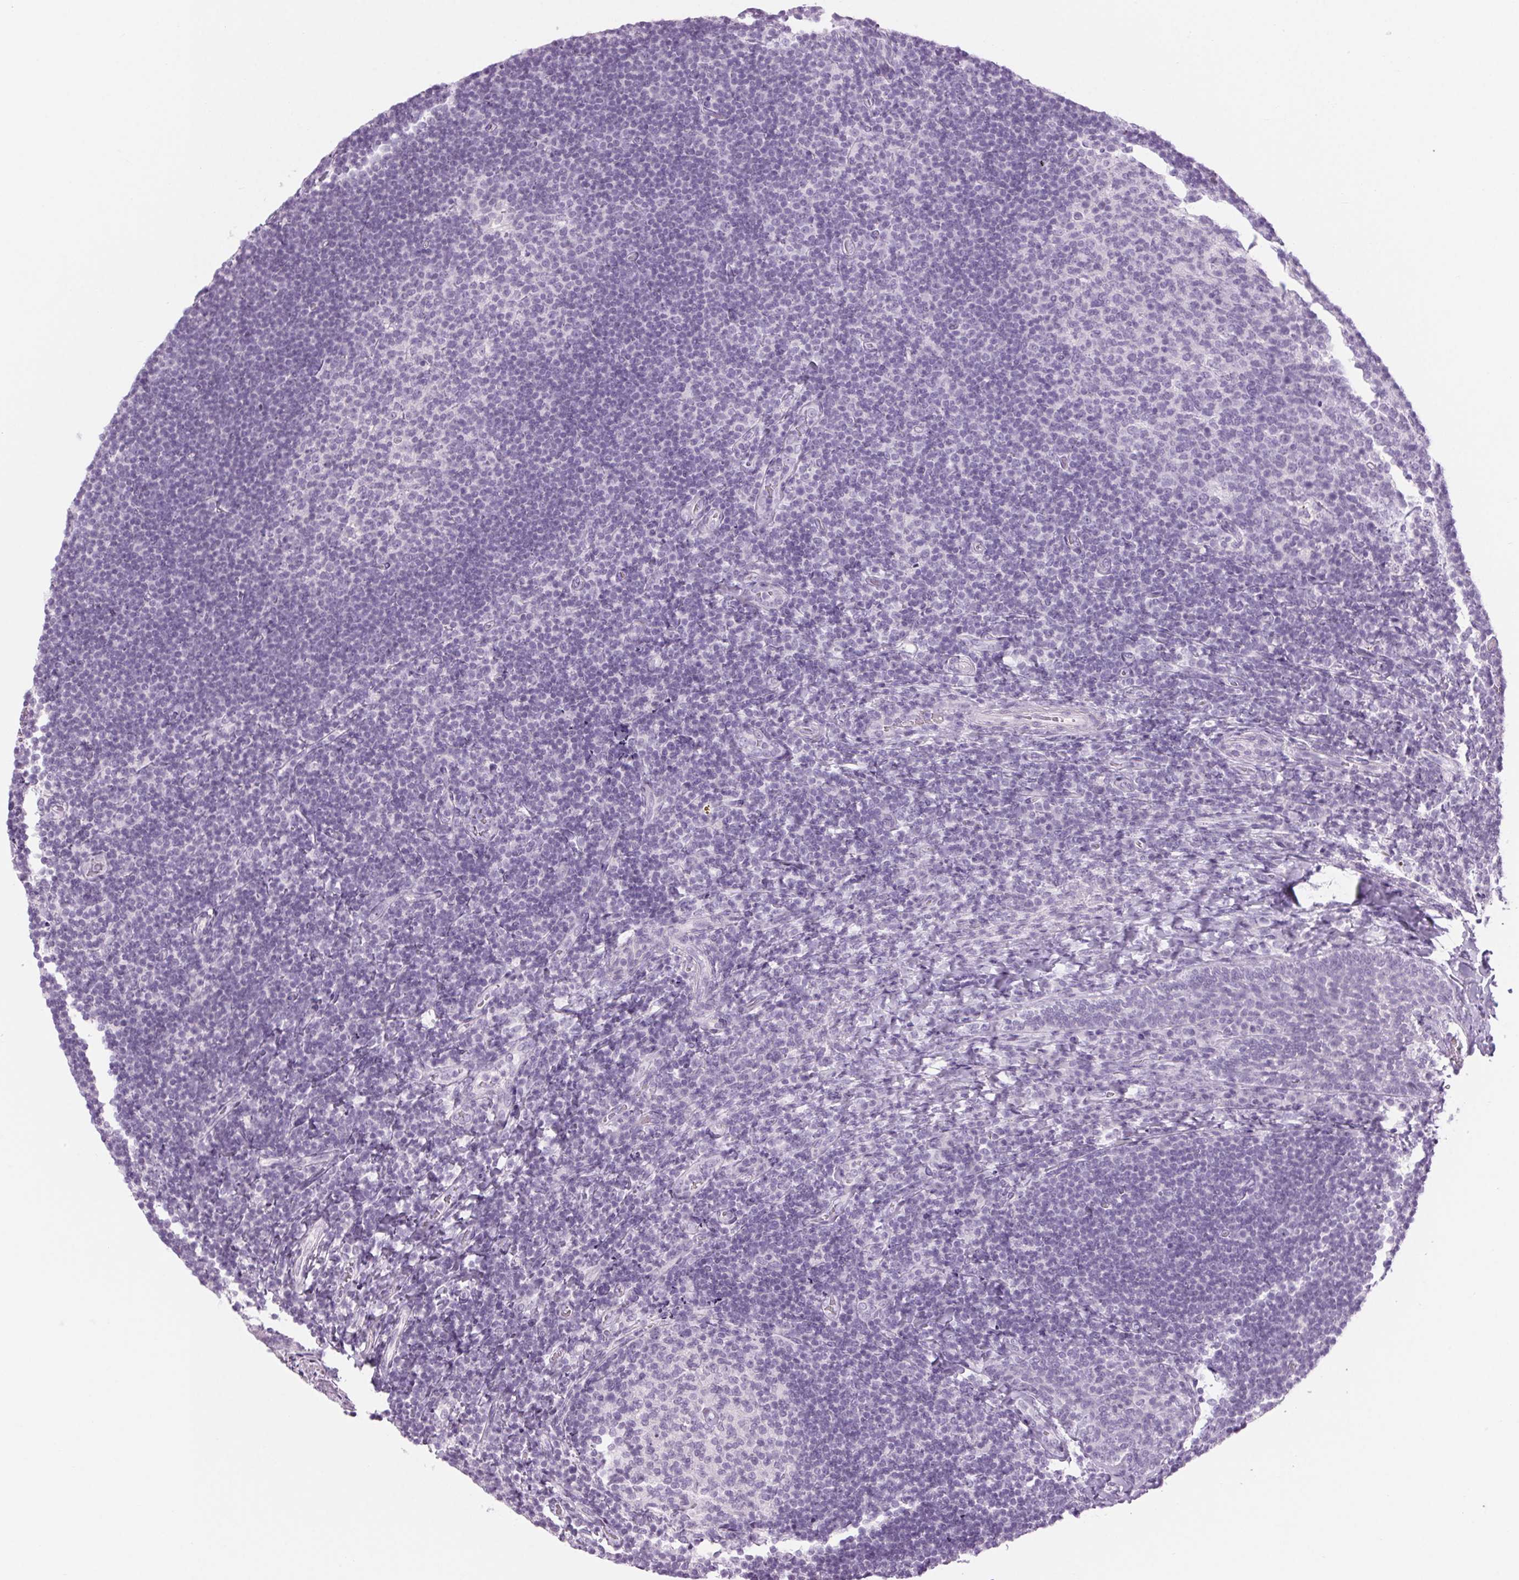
{"staining": {"intensity": "negative", "quantity": "none", "location": "none"}, "tissue": "tonsil", "cell_type": "Germinal center cells", "image_type": "normal", "snomed": [{"axis": "morphology", "description": "Normal tissue, NOS"}, {"axis": "topography", "description": "Tonsil"}], "caption": "DAB (3,3'-diaminobenzidine) immunohistochemical staining of unremarkable tonsil demonstrates no significant positivity in germinal center cells.", "gene": "LRP2", "patient": {"sex": "female", "age": 10}}